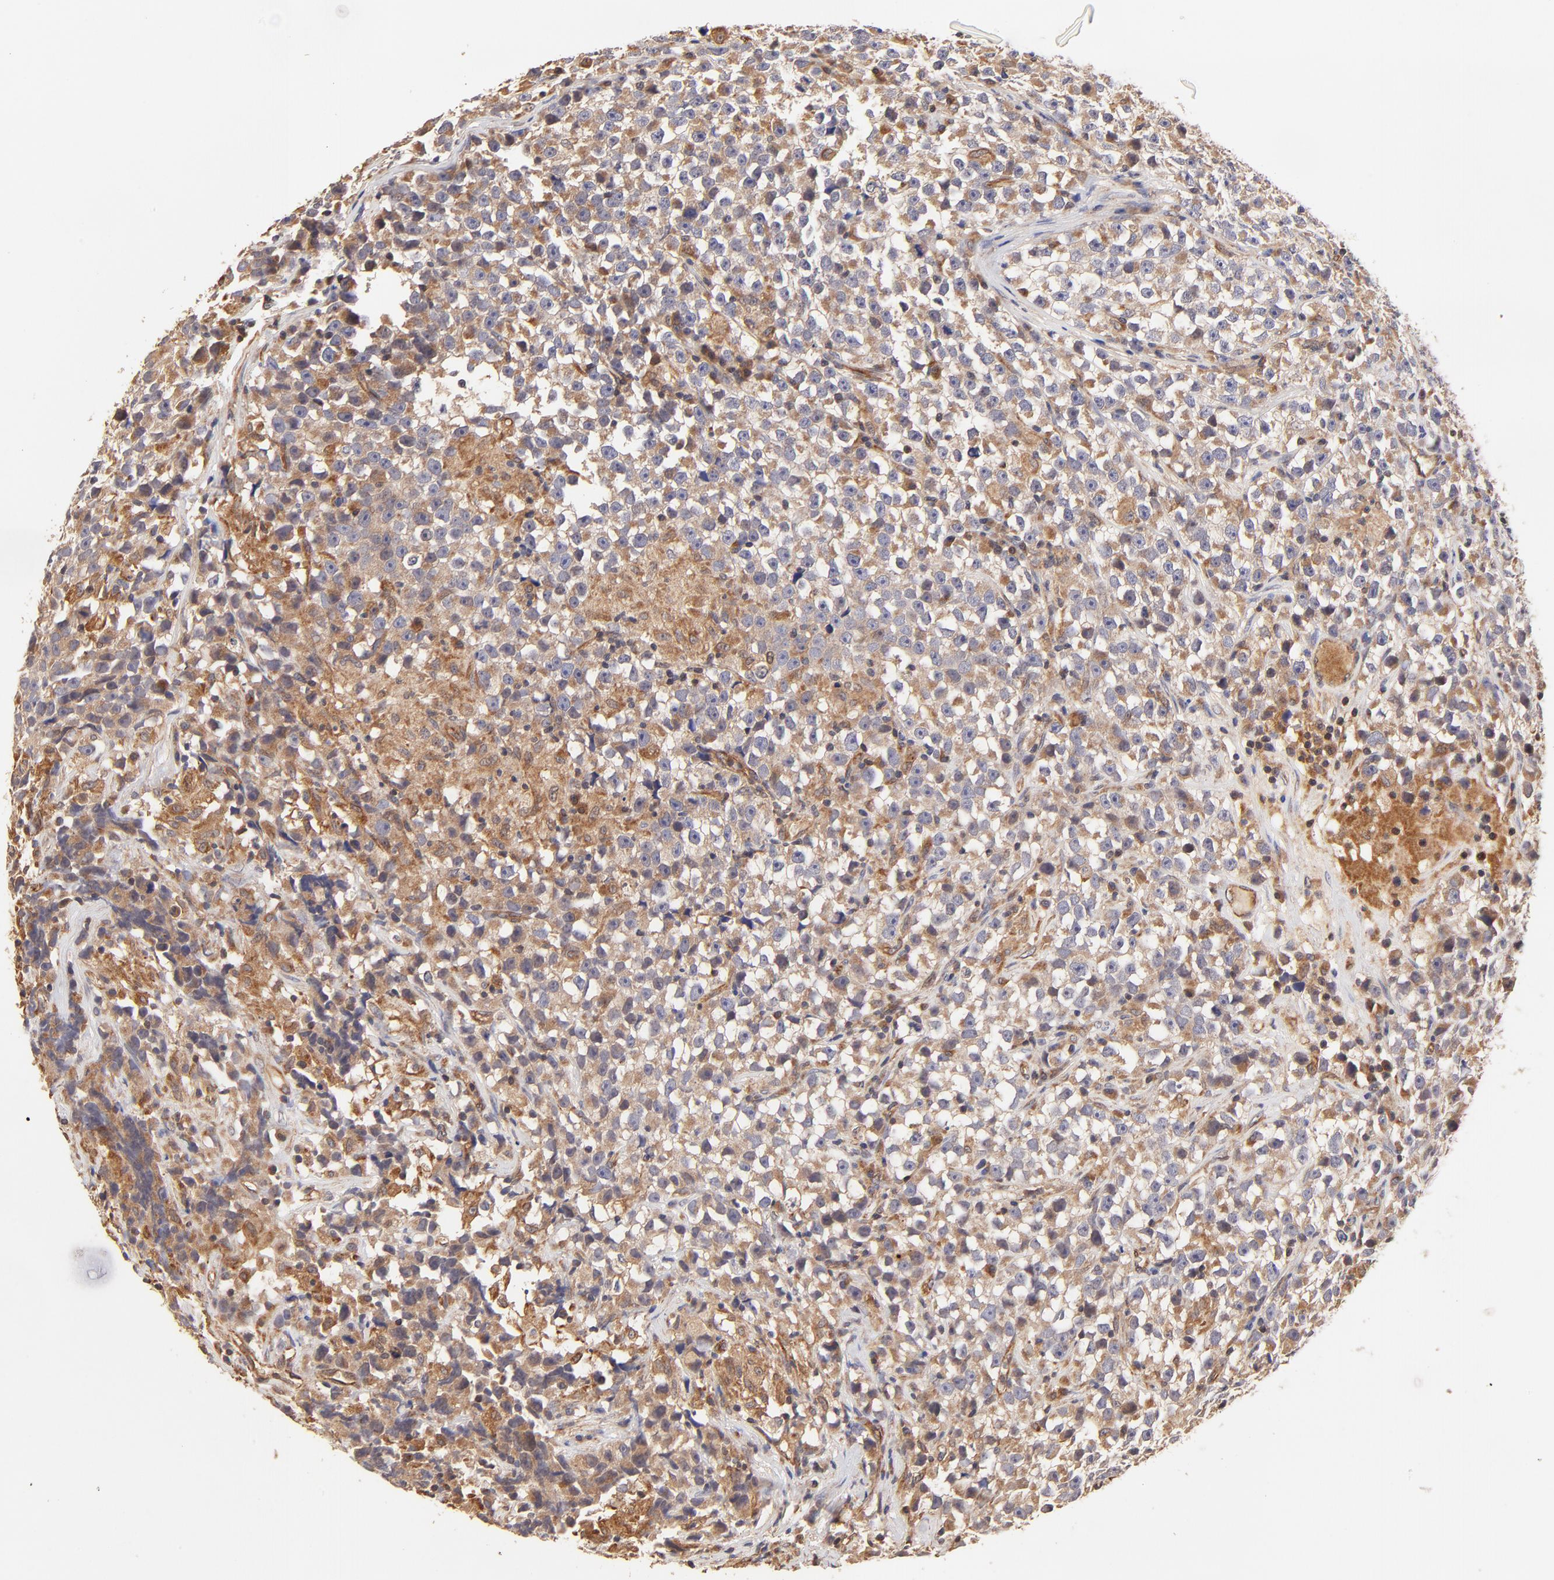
{"staining": {"intensity": "moderate", "quantity": ">75%", "location": "cytoplasmic/membranous"}, "tissue": "testis cancer", "cell_type": "Tumor cells", "image_type": "cancer", "snomed": [{"axis": "morphology", "description": "Seminoma, NOS"}, {"axis": "topography", "description": "Testis"}], "caption": "A high-resolution photomicrograph shows immunohistochemistry staining of seminoma (testis), which demonstrates moderate cytoplasmic/membranous staining in about >75% of tumor cells.", "gene": "TNFAIP3", "patient": {"sex": "male", "age": 33}}